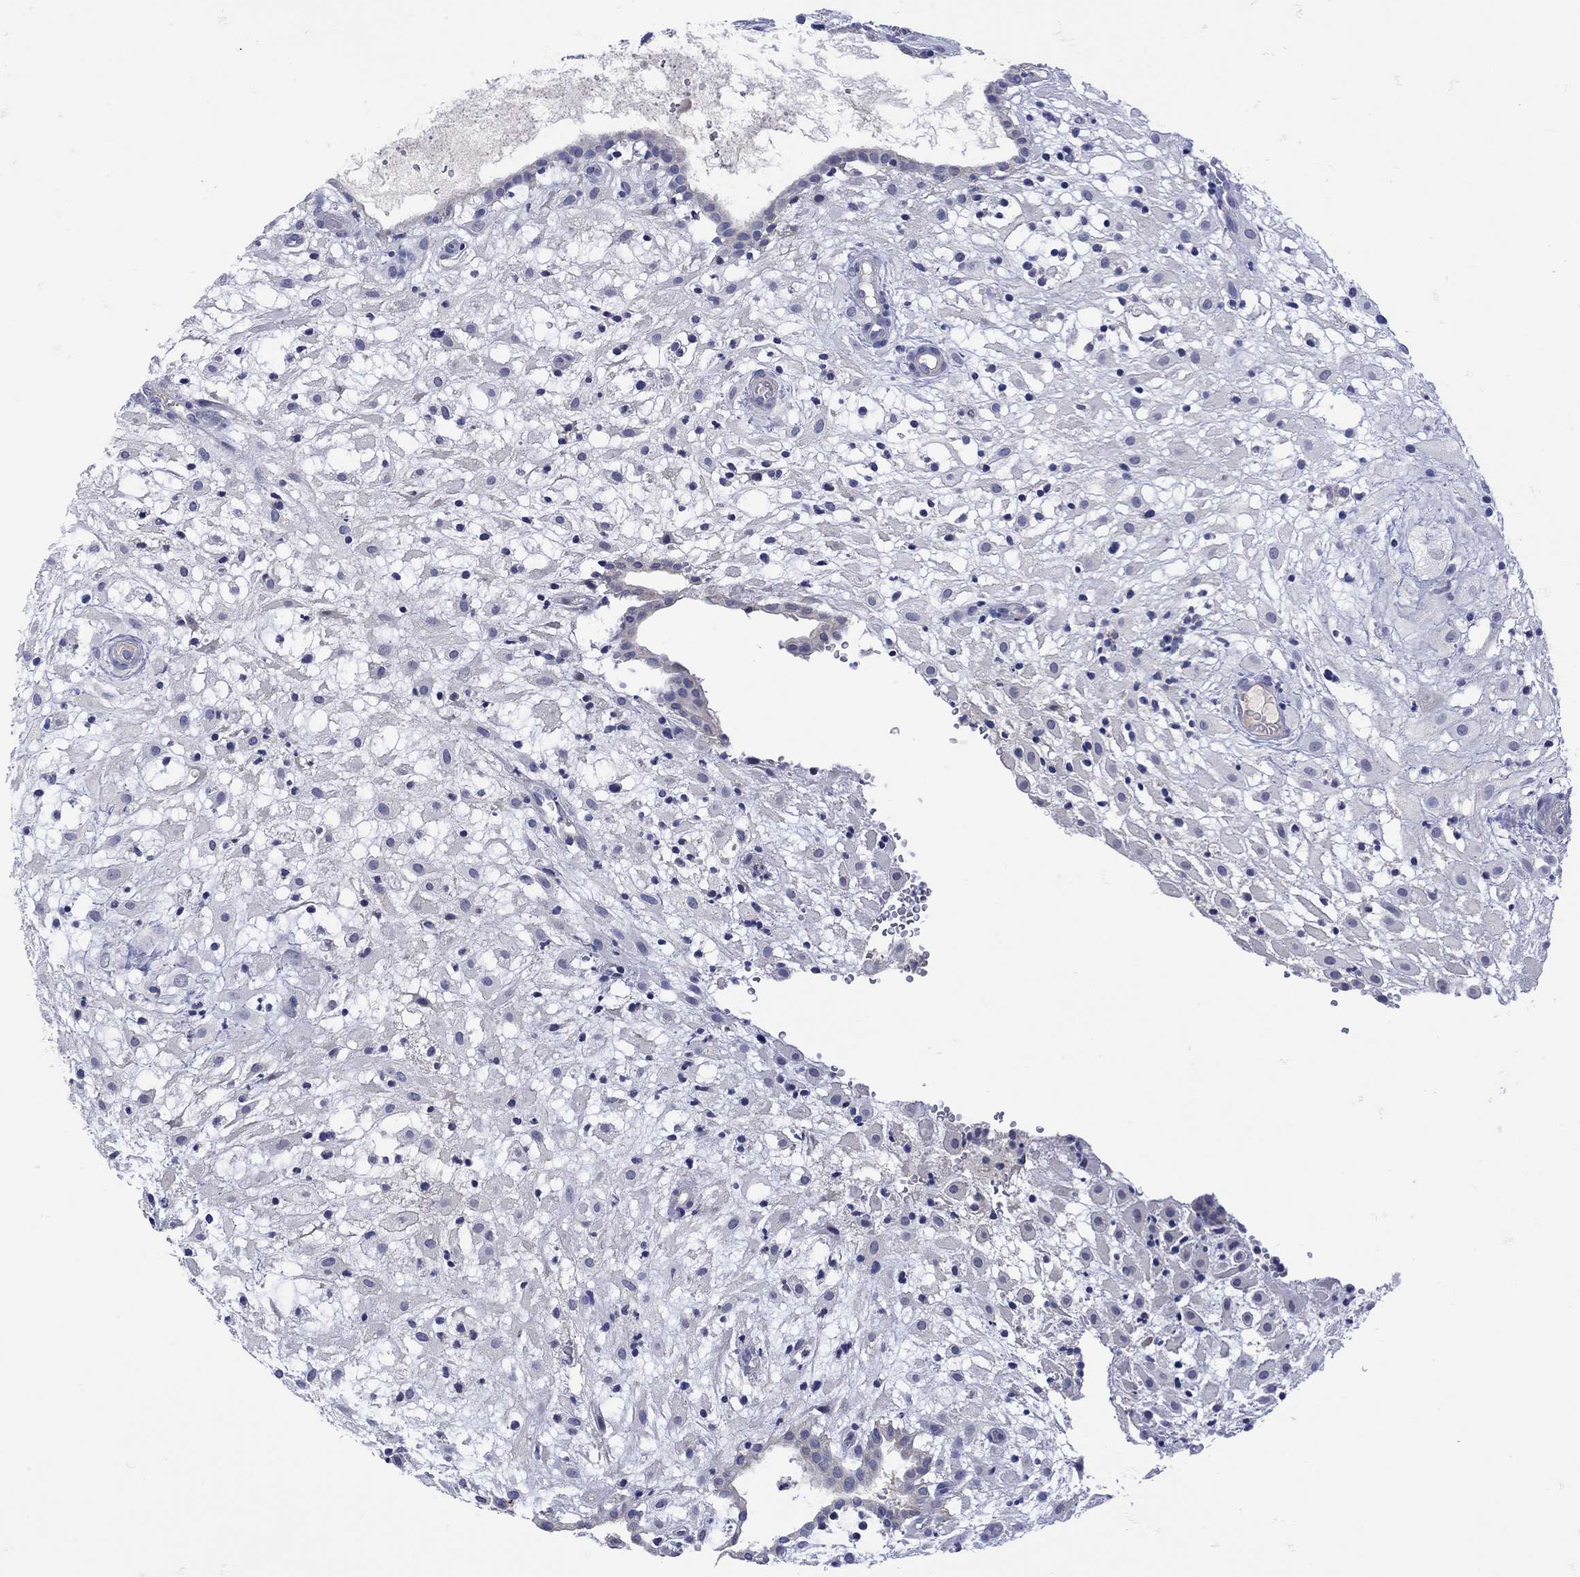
{"staining": {"intensity": "negative", "quantity": "none", "location": "none"}, "tissue": "placenta", "cell_type": "Decidual cells", "image_type": "normal", "snomed": [{"axis": "morphology", "description": "Normal tissue, NOS"}, {"axis": "topography", "description": "Placenta"}], "caption": "Immunohistochemistry of unremarkable placenta reveals no staining in decidual cells.", "gene": "MSI1", "patient": {"sex": "female", "age": 24}}